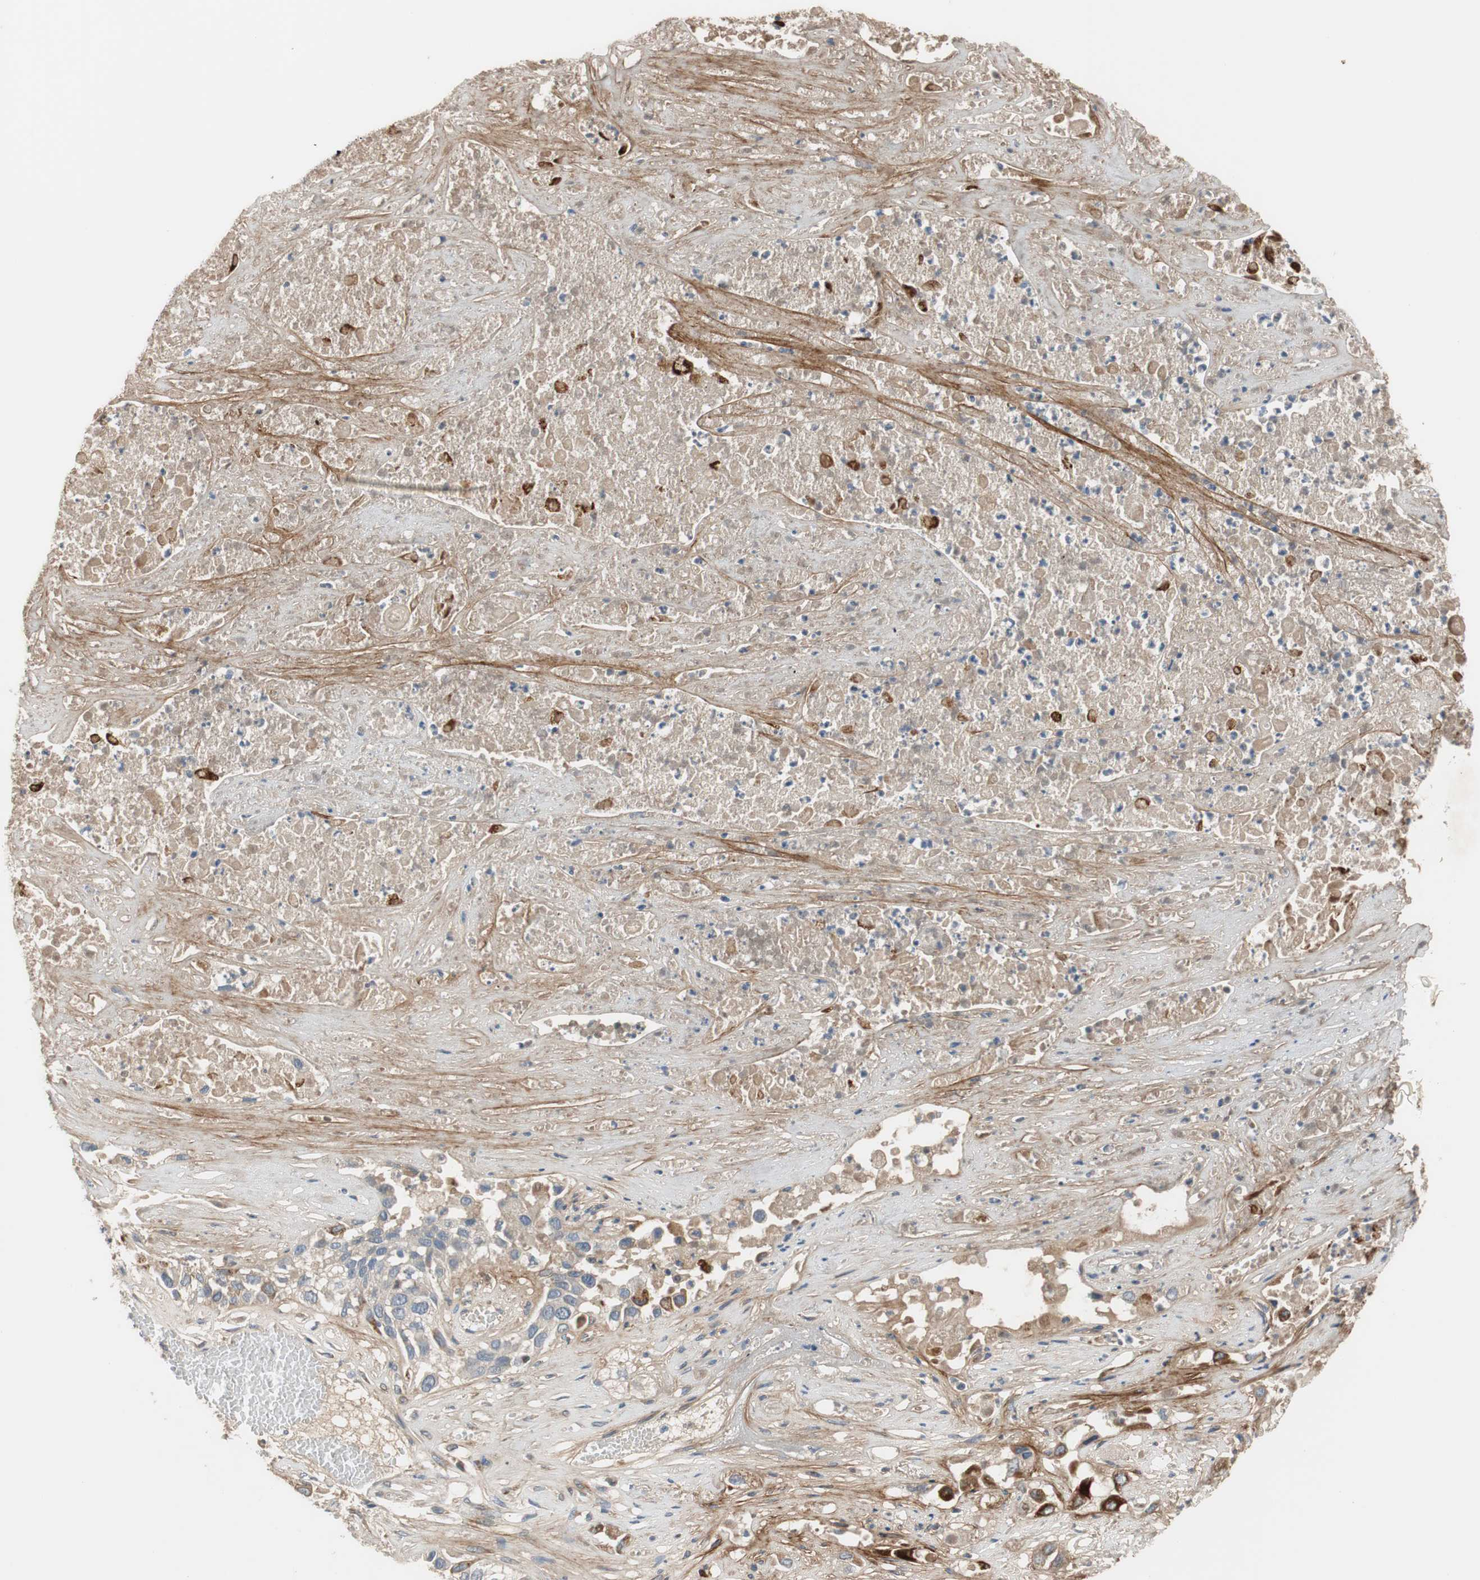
{"staining": {"intensity": "negative", "quantity": "none", "location": "none"}, "tissue": "lung cancer", "cell_type": "Tumor cells", "image_type": "cancer", "snomed": [{"axis": "morphology", "description": "Squamous cell carcinoma, NOS"}, {"axis": "topography", "description": "Lung"}], "caption": "Image shows no significant protein positivity in tumor cells of lung cancer (squamous cell carcinoma).", "gene": "COL12A1", "patient": {"sex": "male", "age": 71}}